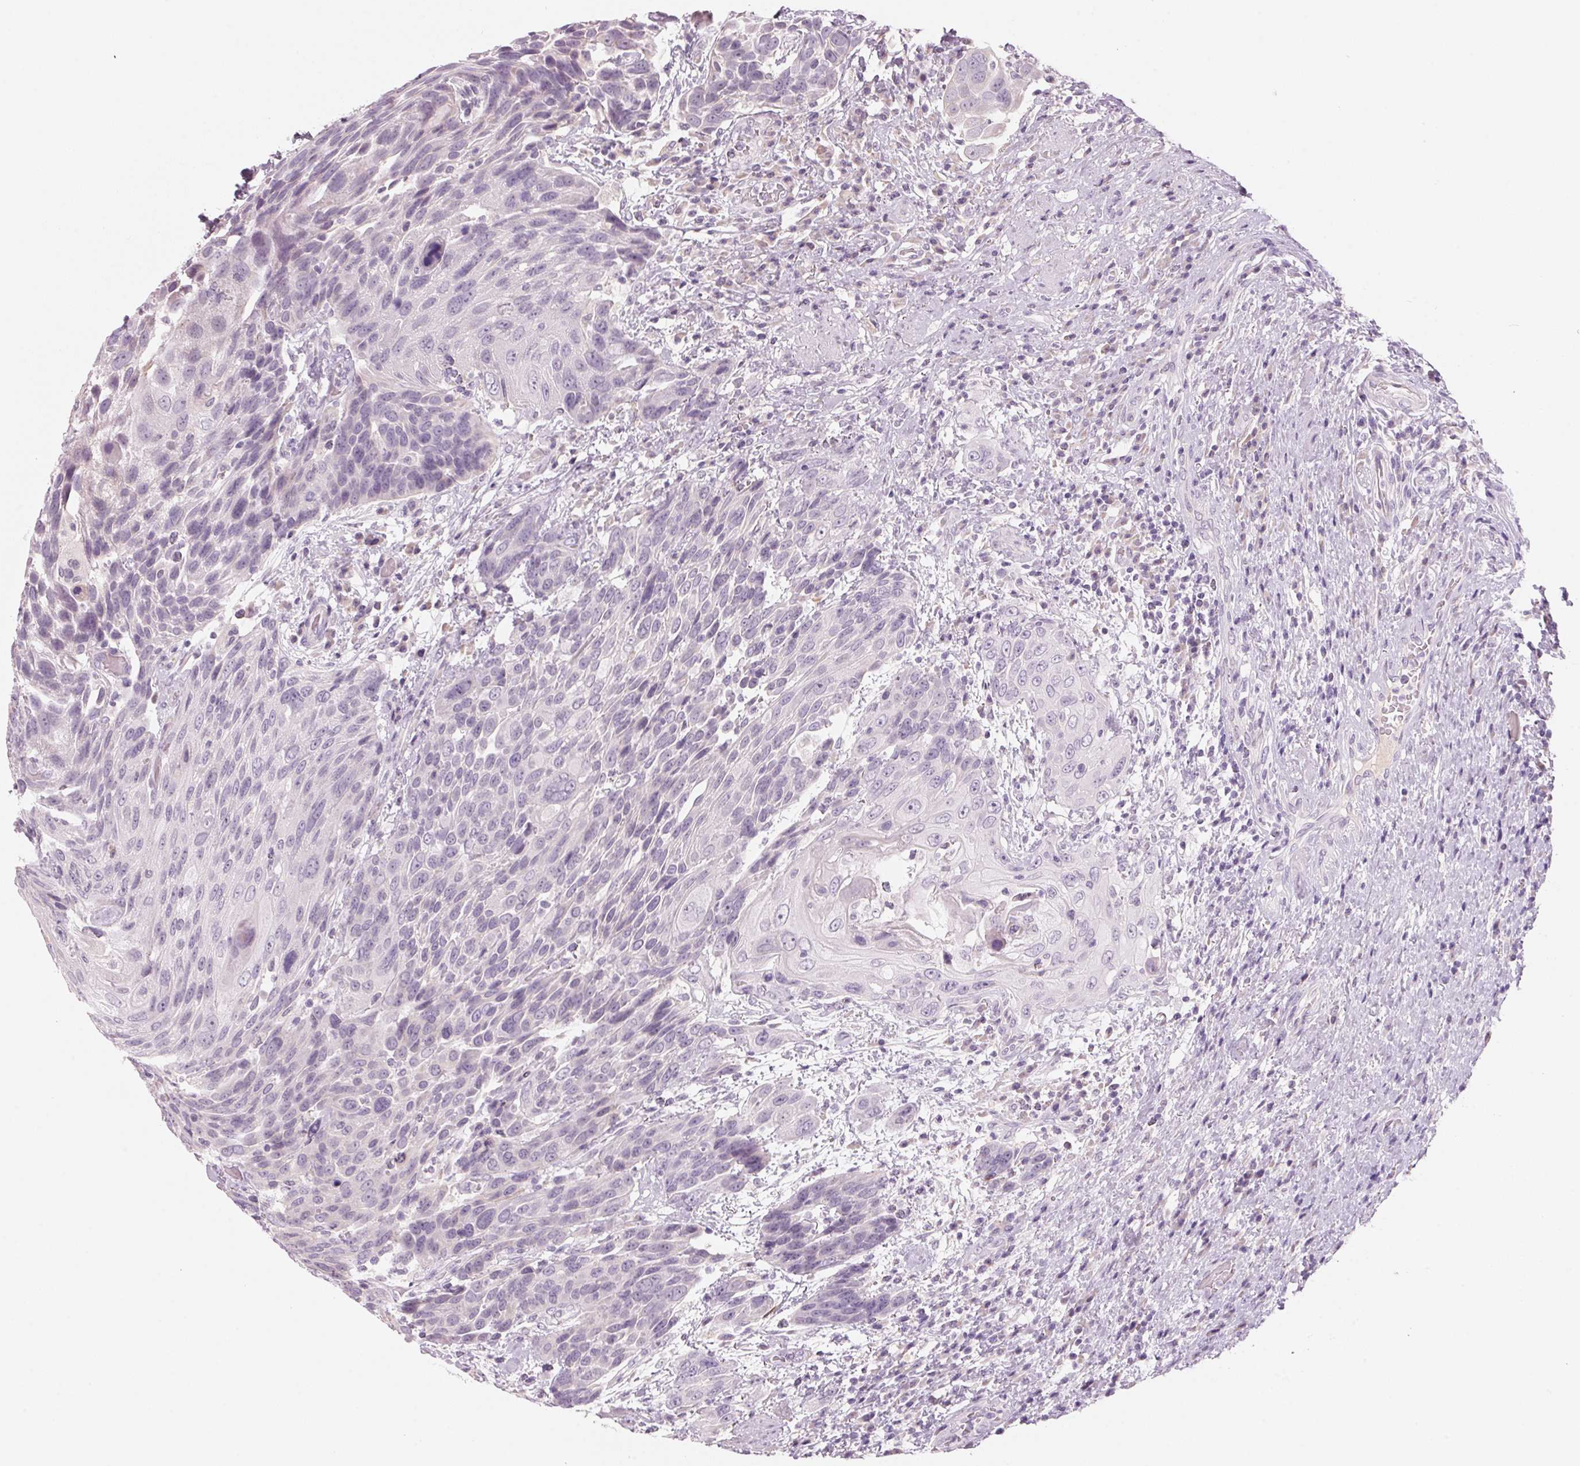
{"staining": {"intensity": "negative", "quantity": "none", "location": "none"}, "tissue": "urothelial cancer", "cell_type": "Tumor cells", "image_type": "cancer", "snomed": [{"axis": "morphology", "description": "Urothelial carcinoma, High grade"}, {"axis": "topography", "description": "Urinary bladder"}], "caption": "Protein analysis of high-grade urothelial carcinoma exhibits no significant expression in tumor cells.", "gene": "ADAM20", "patient": {"sex": "female", "age": 70}}